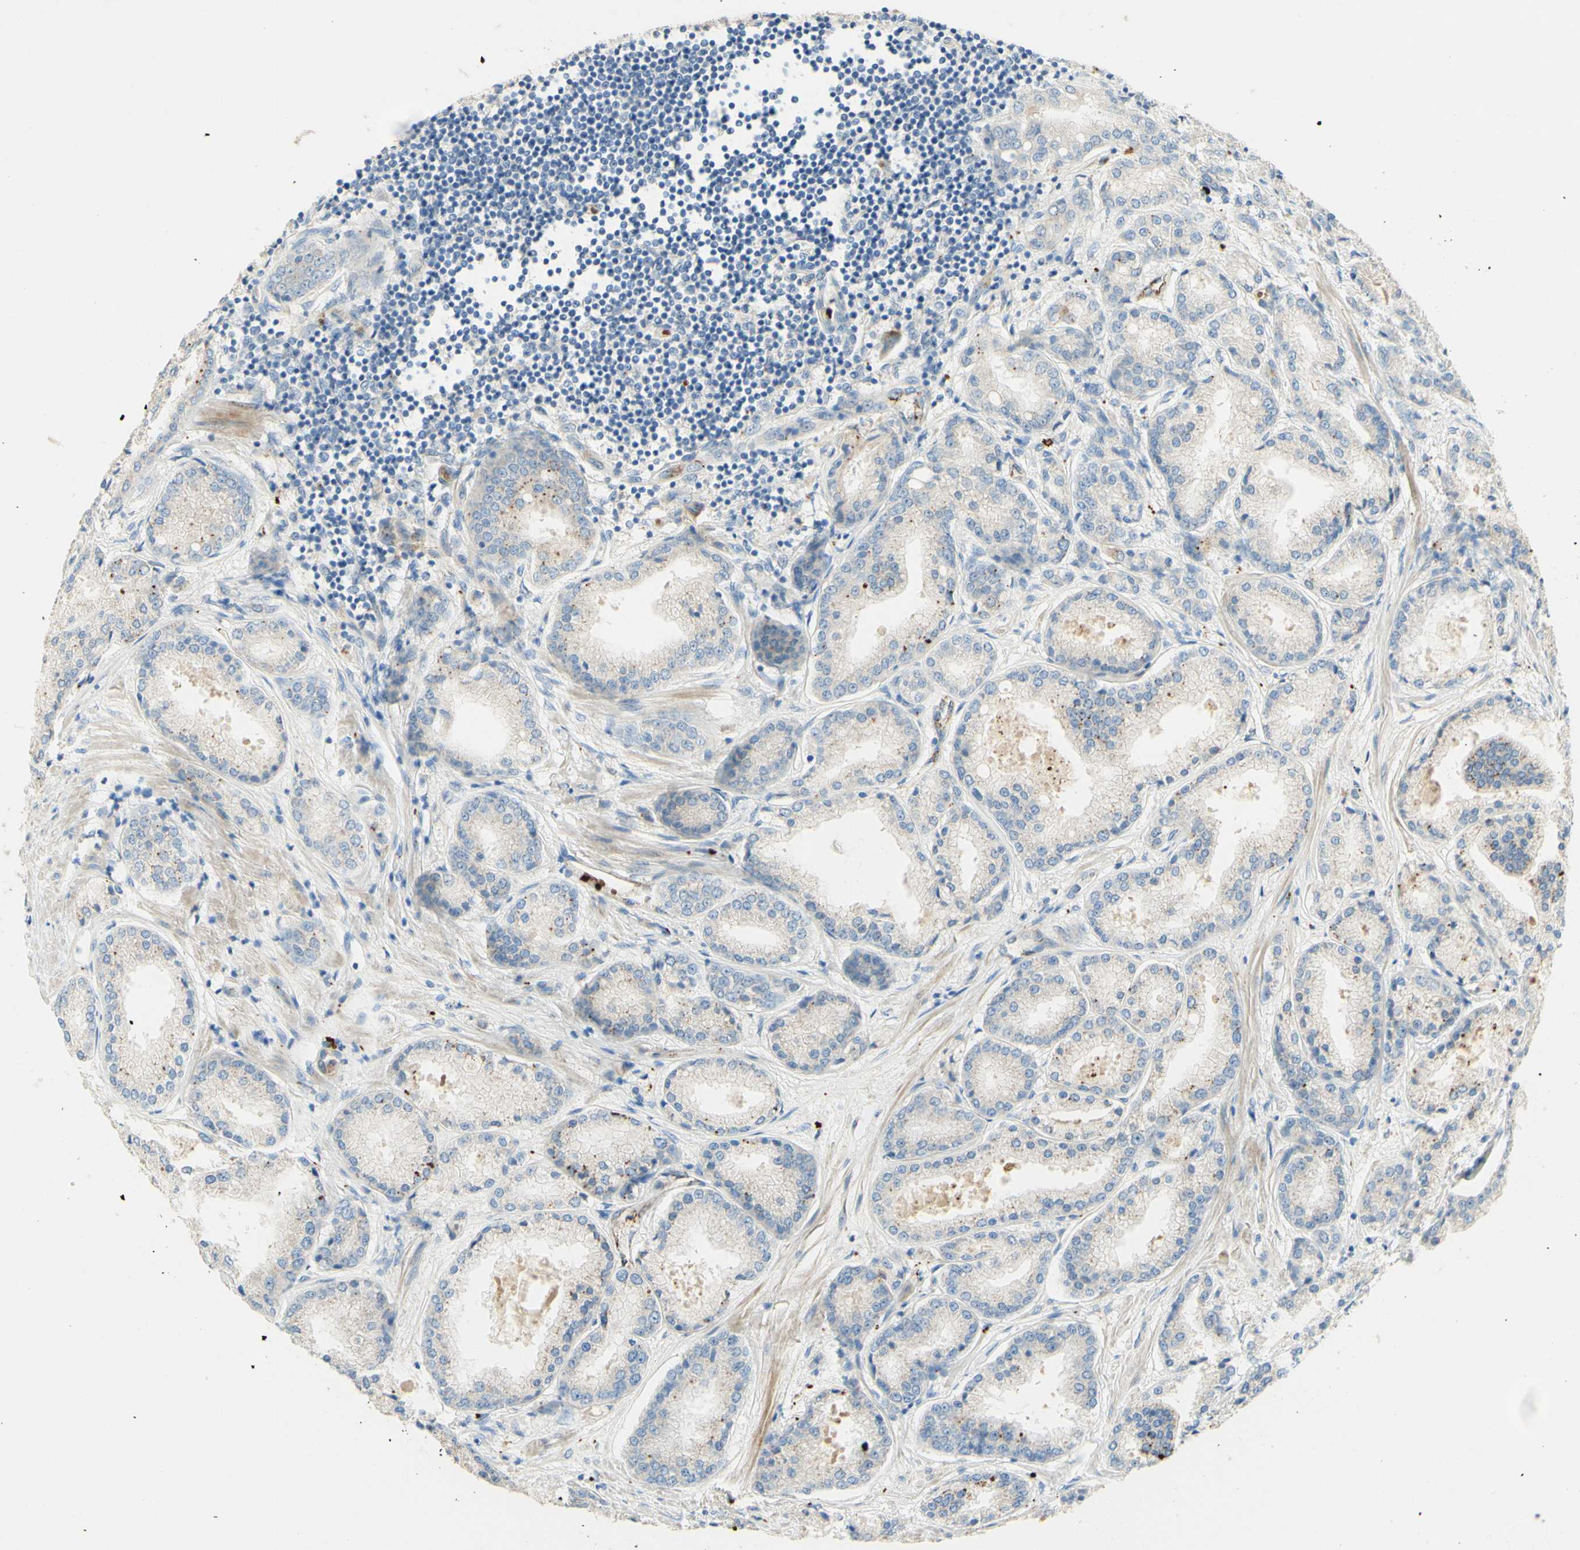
{"staining": {"intensity": "weak", "quantity": "<25%", "location": "cytoplasmic/membranous"}, "tissue": "prostate cancer", "cell_type": "Tumor cells", "image_type": "cancer", "snomed": [{"axis": "morphology", "description": "Adenocarcinoma, High grade"}, {"axis": "topography", "description": "Prostate"}], "caption": "Tumor cells show no significant expression in prostate high-grade adenocarcinoma. (Immunohistochemistry (ihc), brightfield microscopy, high magnification).", "gene": "GAN", "patient": {"sex": "male", "age": 59}}